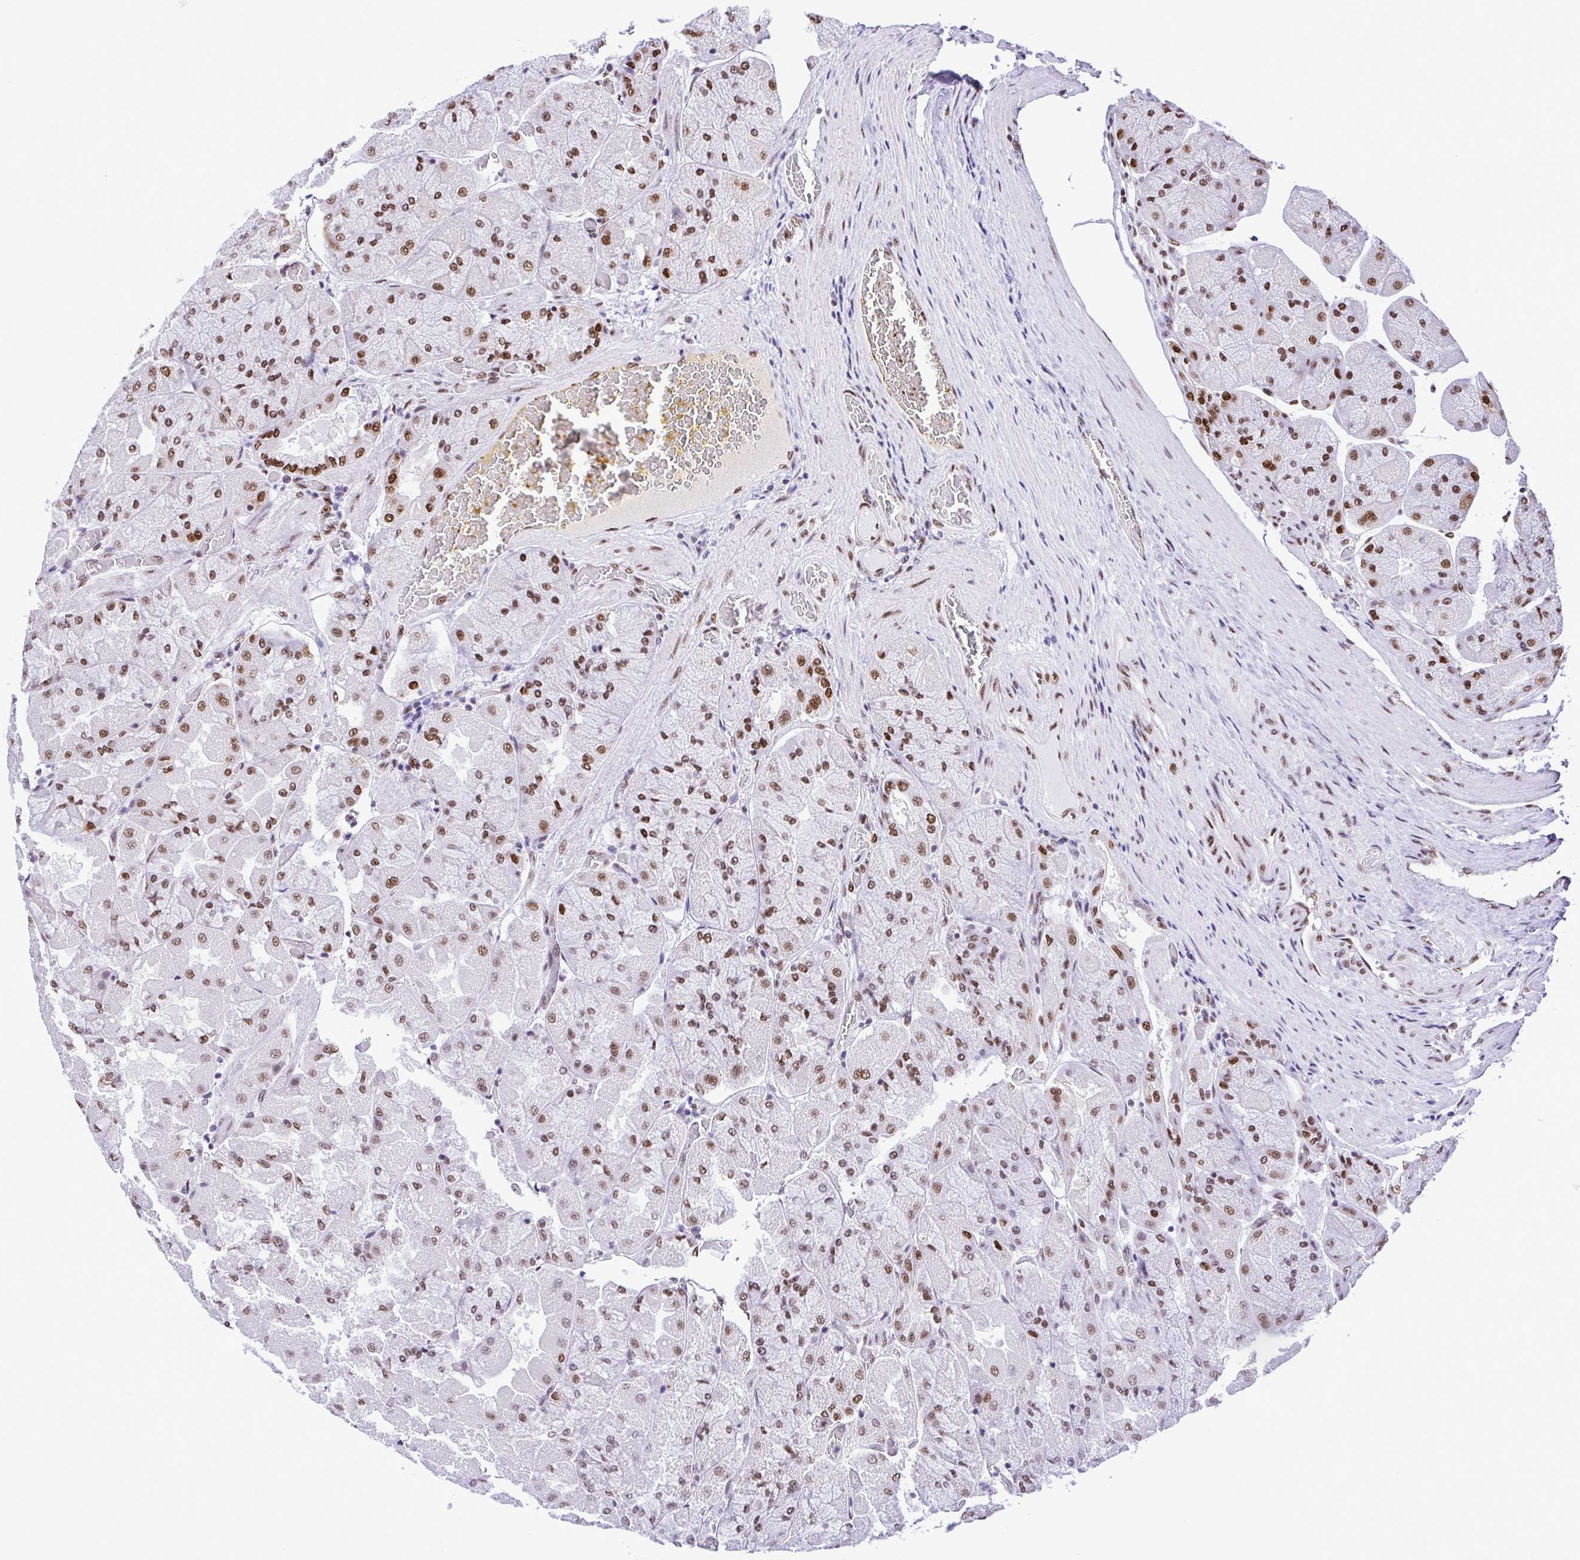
{"staining": {"intensity": "strong", "quantity": "25%-75%", "location": "nuclear"}, "tissue": "stomach", "cell_type": "Glandular cells", "image_type": "normal", "snomed": [{"axis": "morphology", "description": "Normal tissue, NOS"}, {"axis": "topography", "description": "Stomach"}], "caption": "Stomach stained with immunohistochemistry shows strong nuclear expression in about 25%-75% of glandular cells.", "gene": "TRIM28", "patient": {"sex": "female", "age": 61}}